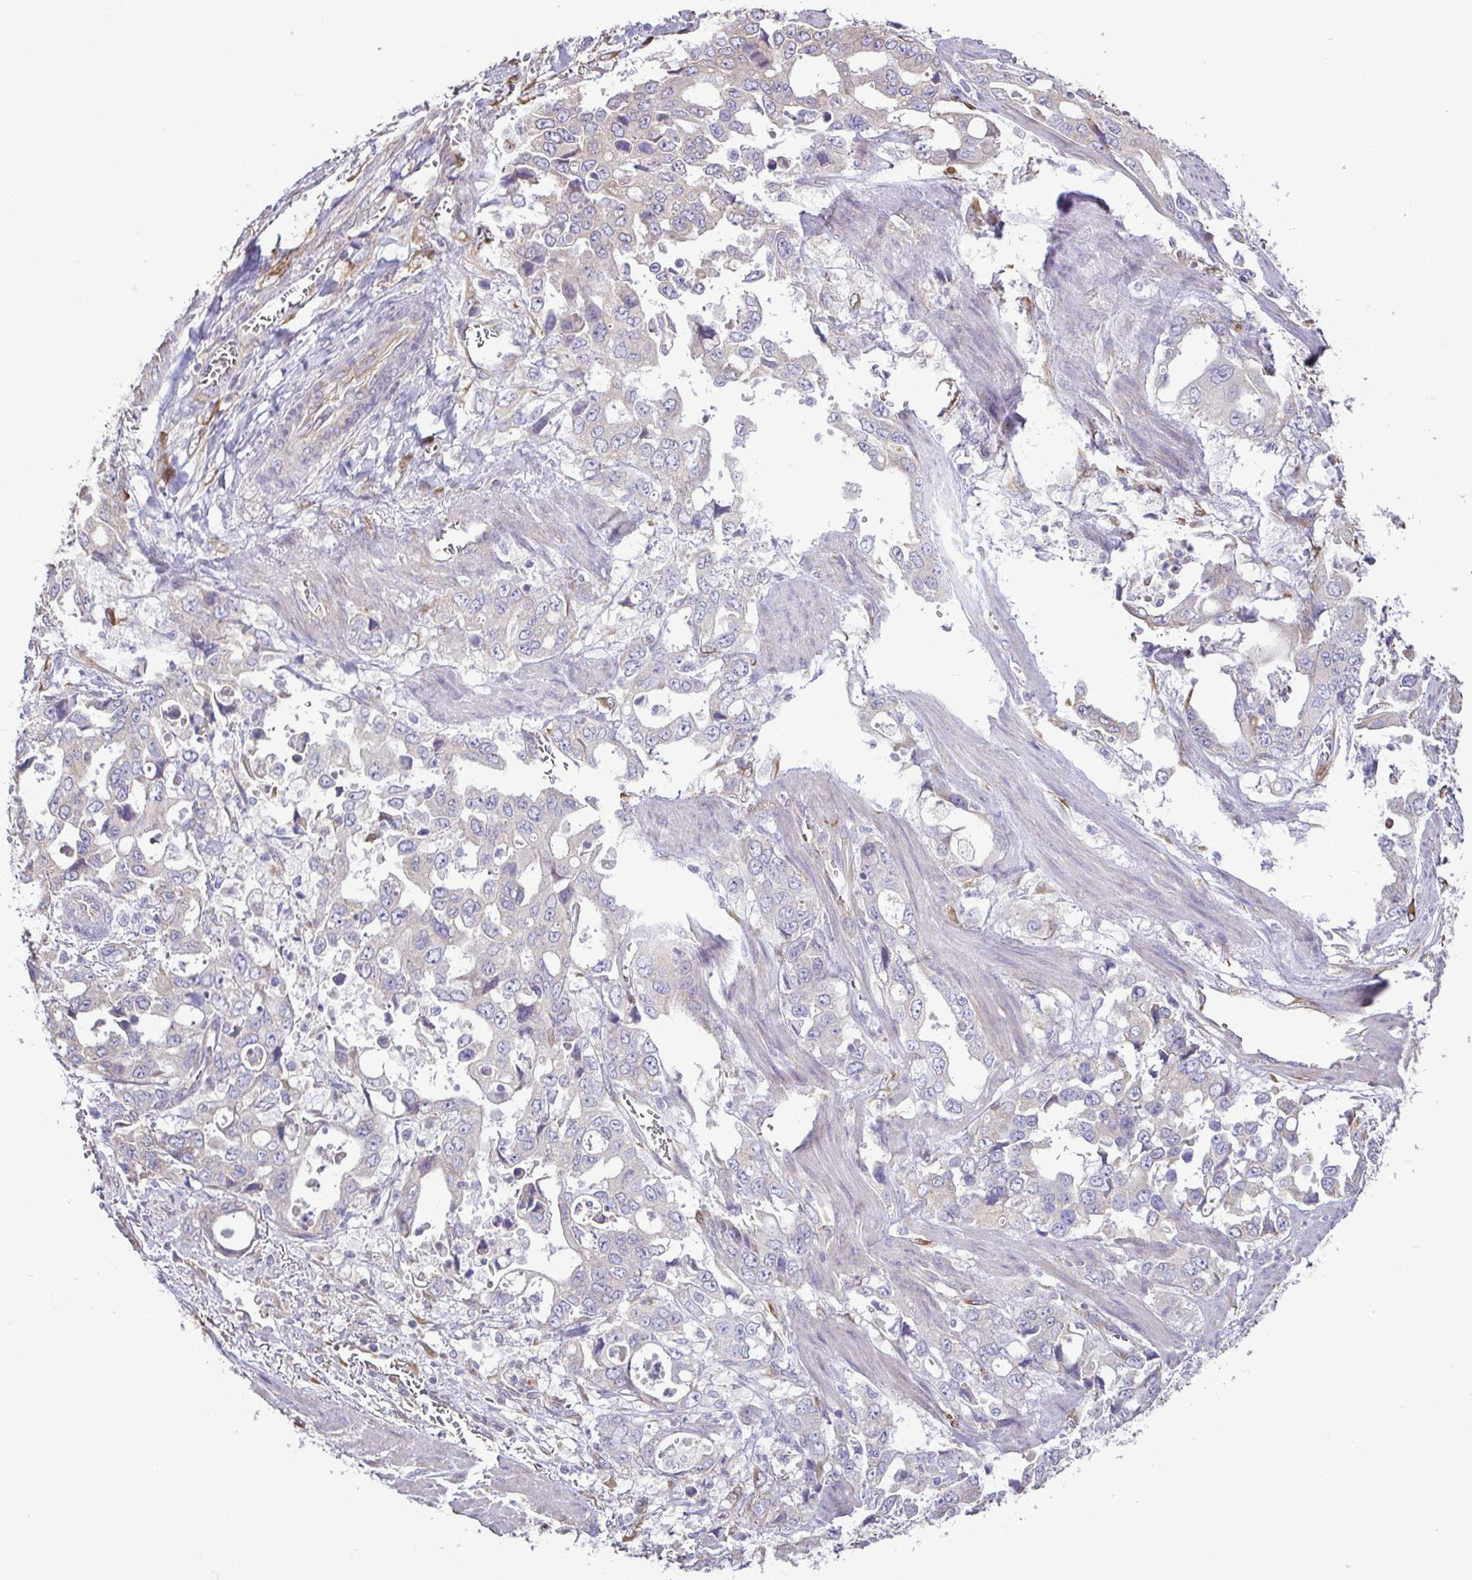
{"staining": {"intensity": "negative", "quantity": "none", "location": "none"}, "tissue": "stomach cancer", "cell_type": "Tumor cells", "image_type": "cancer", "snomed": [{"axis": "morphology", "description": "Adenocarcinoma, NOS"}, {"axis": "topography", "description": "Stomach, upper"}], "caption": "Protein analysis of stomach adenocarcinoma shows no significant positivity in tumor cells.", "gene": "MYL10", "patient": {"sex": "male", "age": 74}}